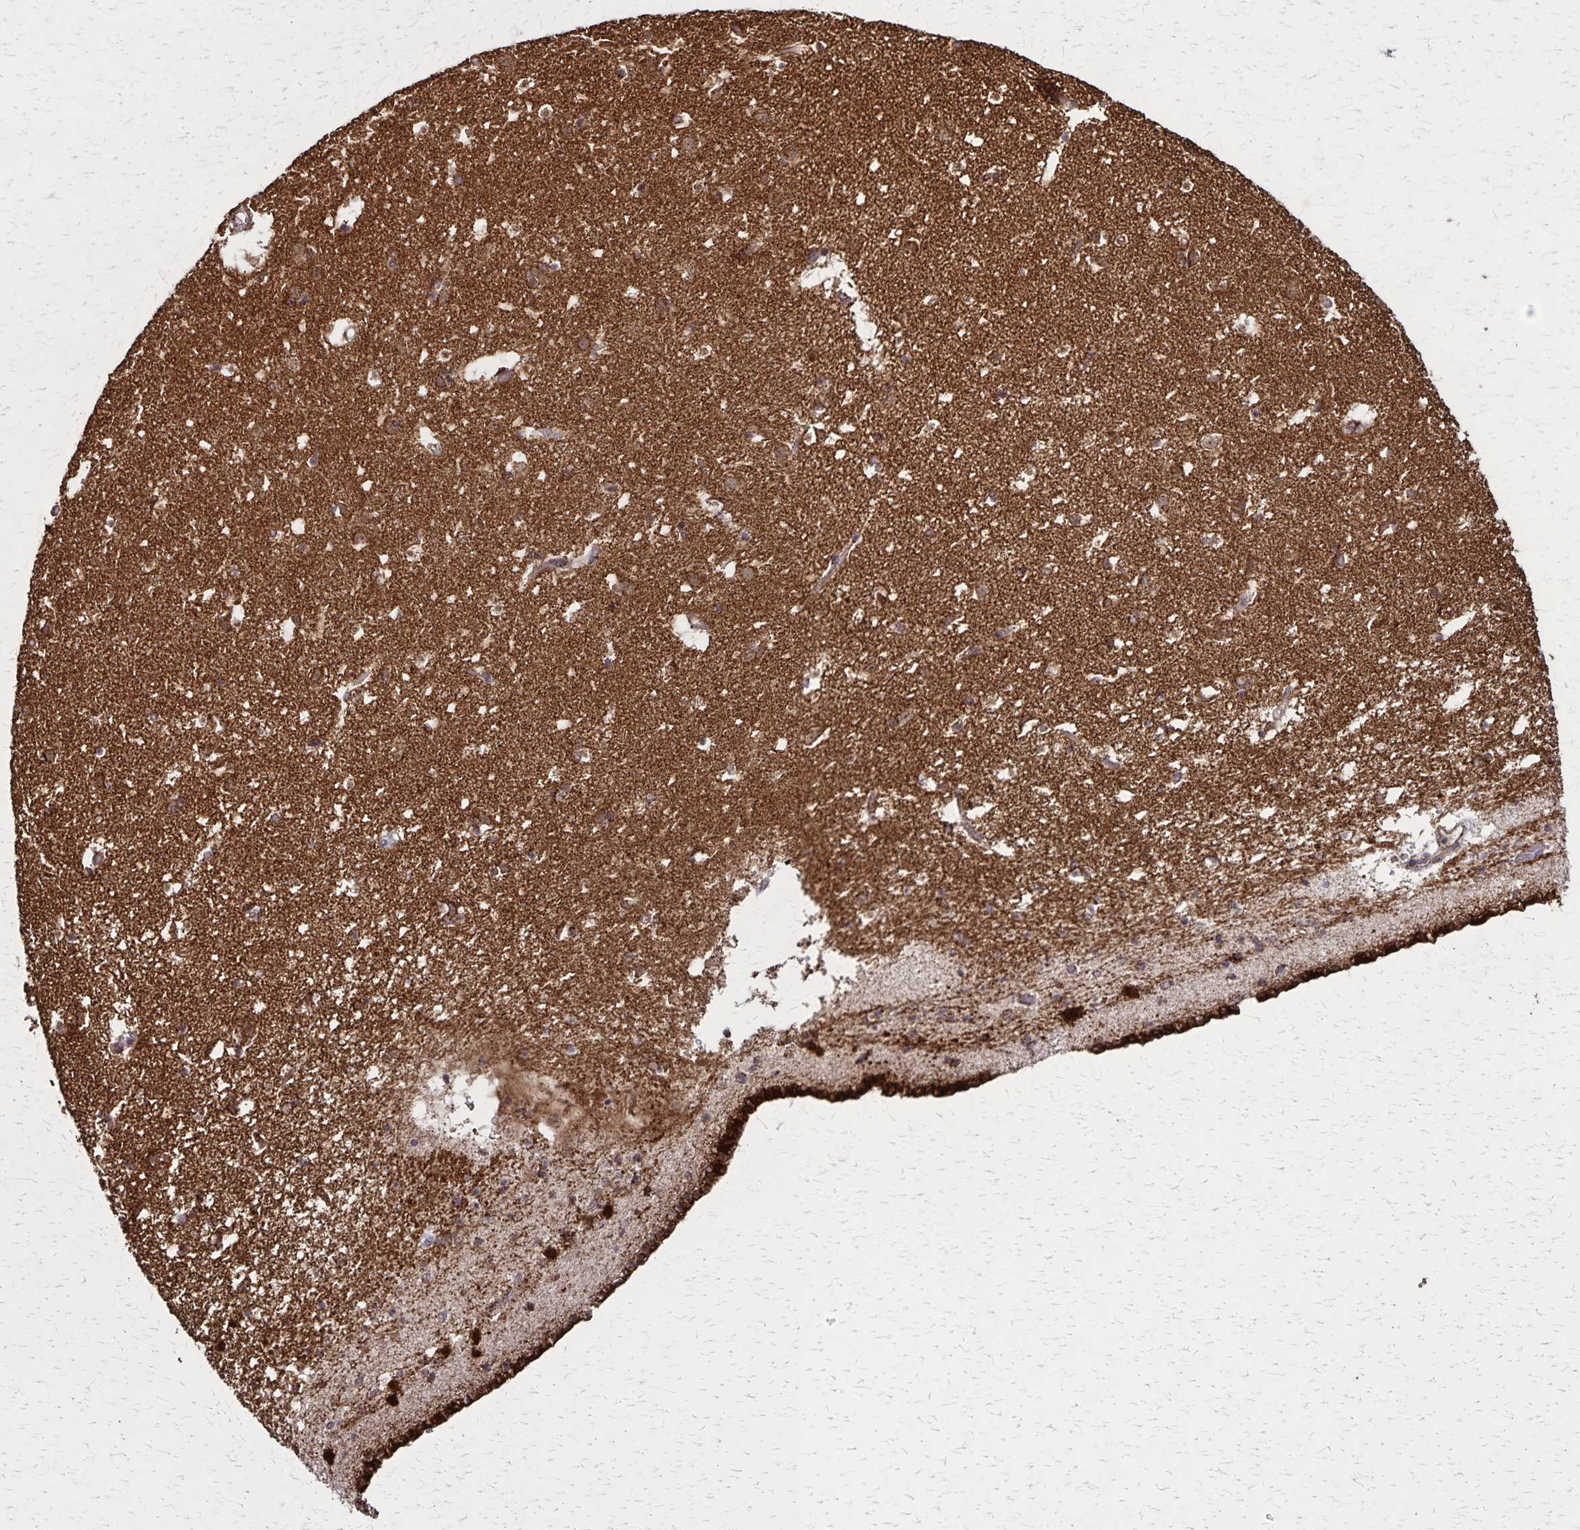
{"staining": {"intensity": "moderate", "quantity": "<25%", "location": "cytoplasmic/membranous"}, "tissue": "caudate", "cell_type": "Glial cells", "image_type": "normal", "snomed": [{"axis": "morphology", "description": "Normal tissue, NOS"}, {"axis": "topography", "description": "Lateral ventricle wall"}], "caption": "Caudate stained with IHC displays moderate cytoplasmic/membranous expression in approximately <25% of glial cells. The protein is stained brown, and the nuclei are stained in blue (DAB (3,3'-diaminobenzidine) IHC with brightfield microscopy, high magnification).", "gene": "NFS1", "patient": {"sex": "female", "age": 42}}